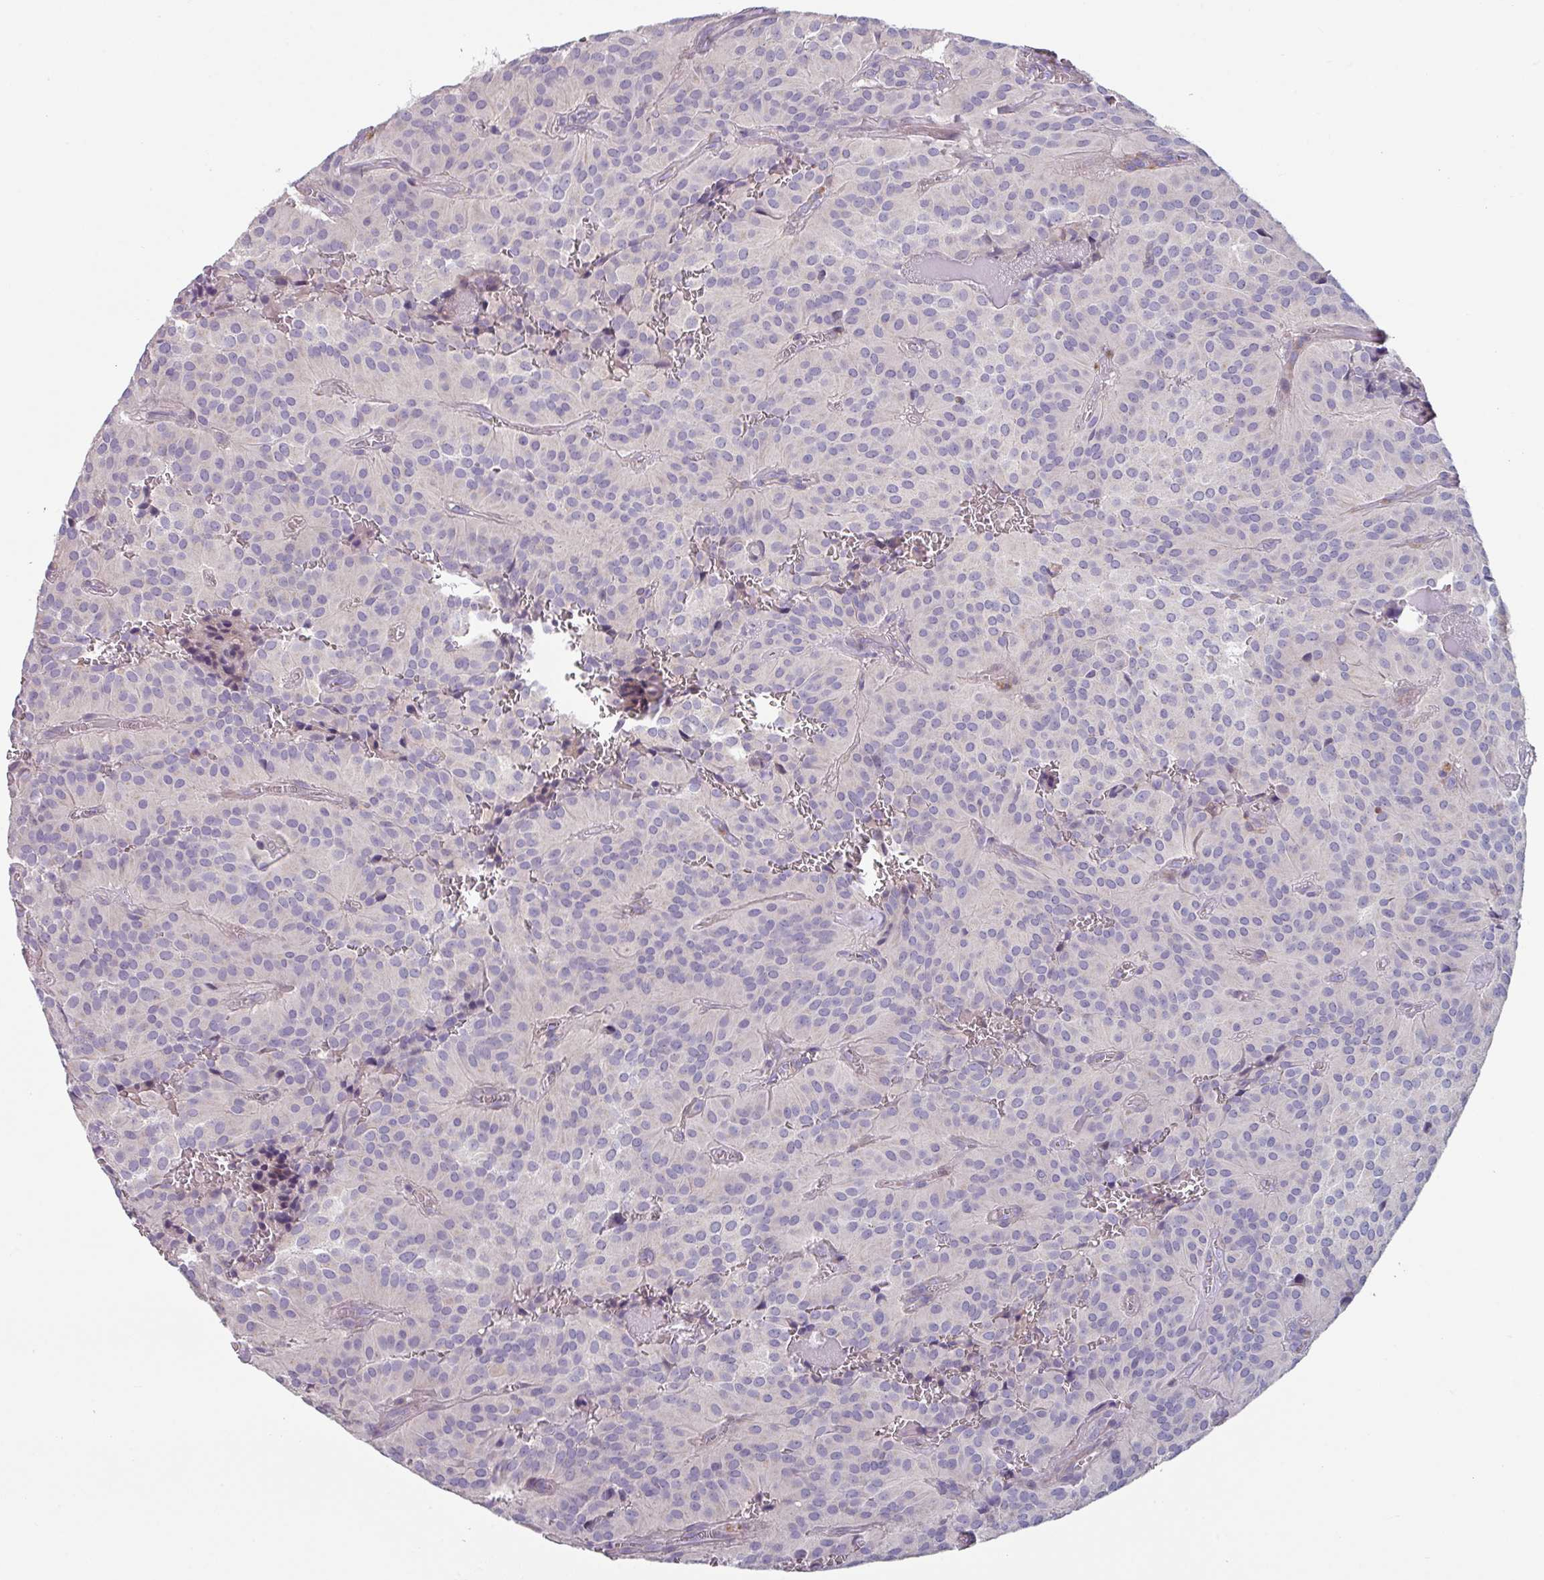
{"staining": {"intensity": "negative", "quantity": "none", "location": "none"}, "tissue": "glioma", "cell_type": "Tumor cells", "image_type": "cancer", "snomed": [{"axis": "morphology", "description": "Glioma, malignant, Low grade"}, {"axis": "topography", "description": "Brain"}], "caption": "Tumor cells show no significant positivity in glioma.", "gene": "TMEM132A", "patient": {"sex": "male", "age": 42}}